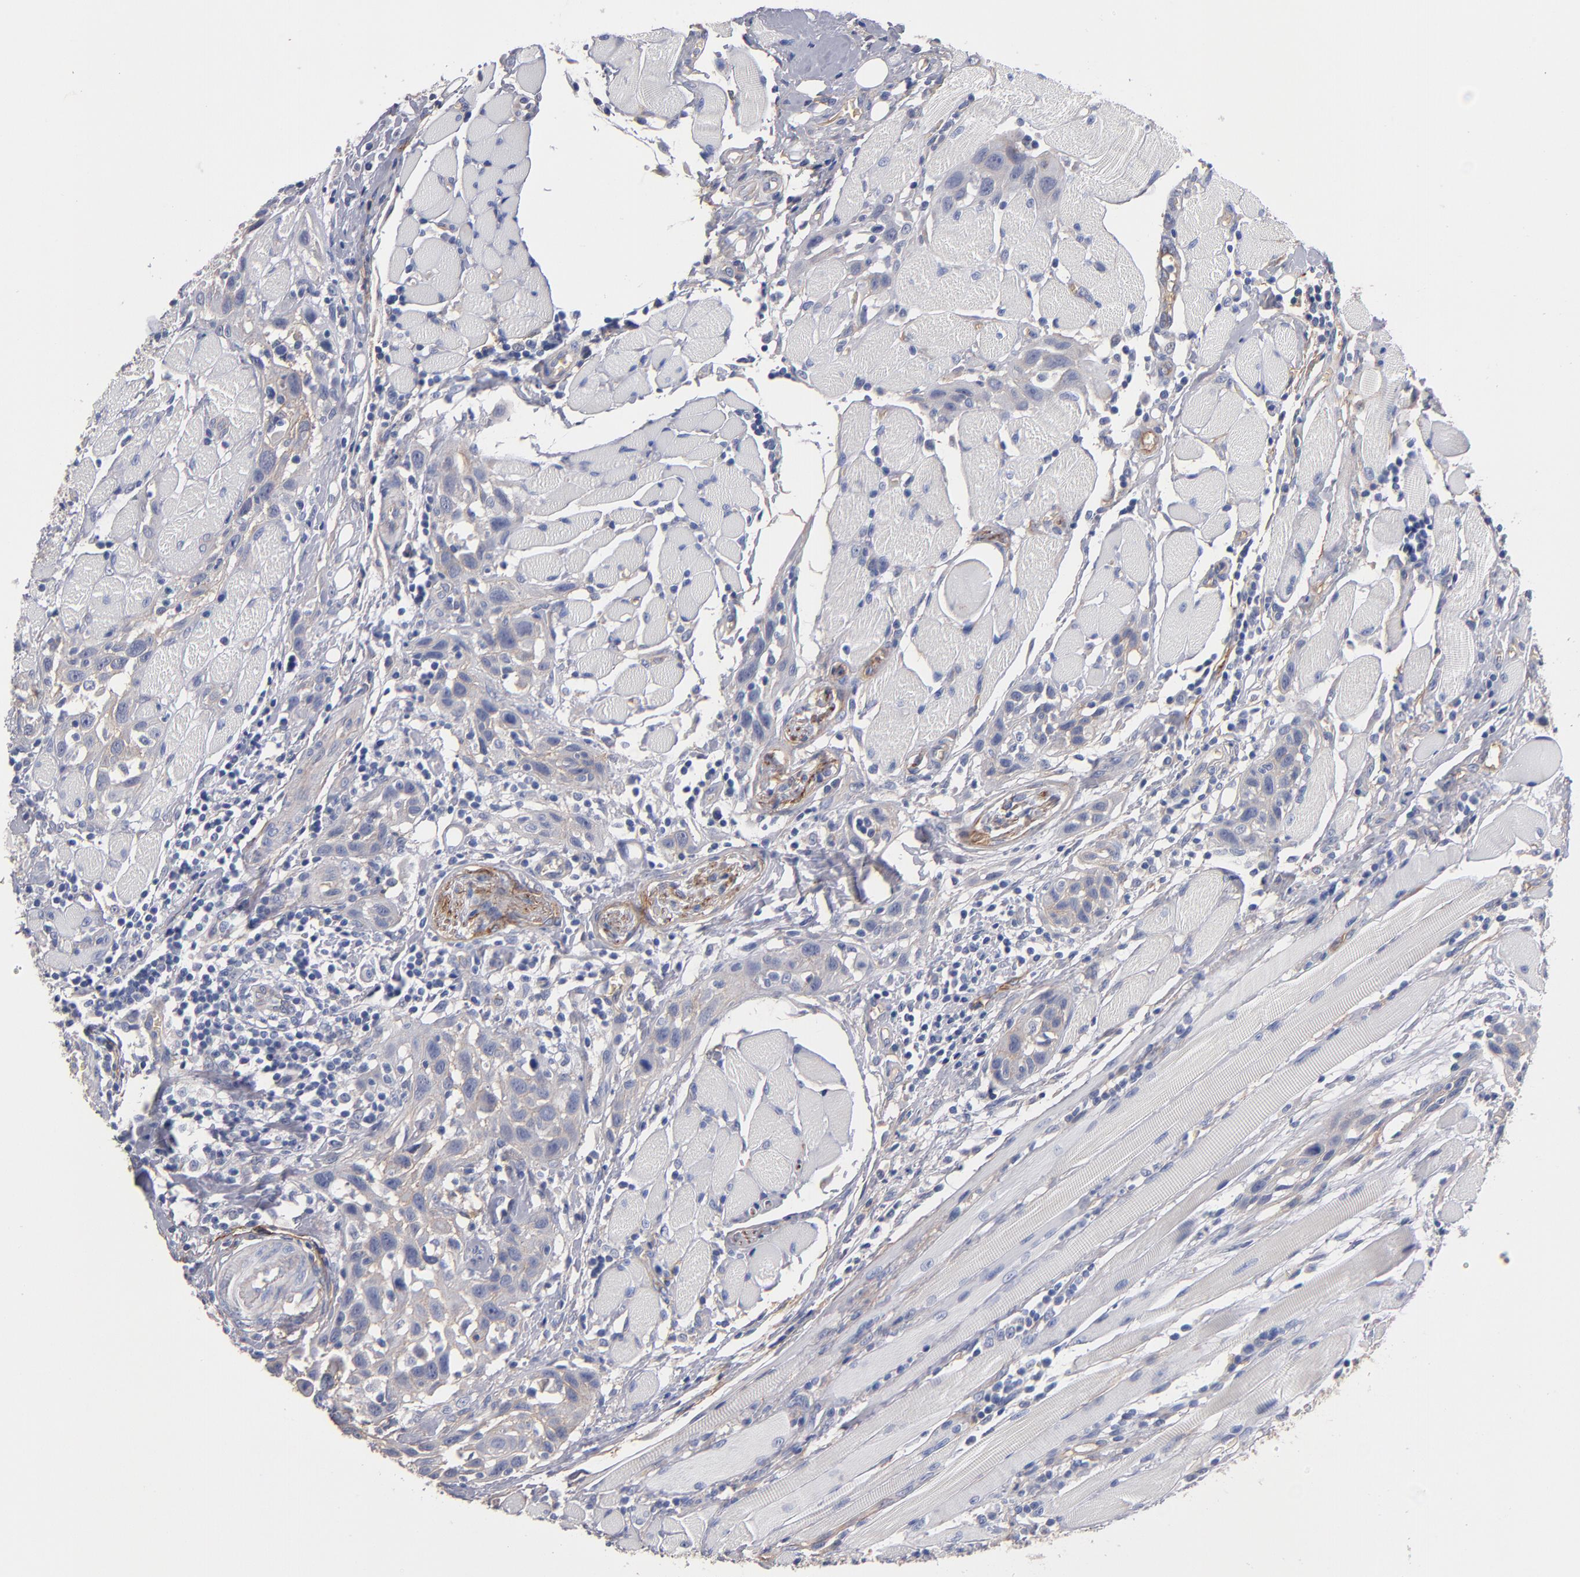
{"staining": {"intensity": "weak", "quantity": "25%-75%", "location": "cytoplasmic/membranous"}, "tissue": "head and neck cancer", "cell_type": "Tumor cells", "image_type": "cancer", "snomed": [{"axis": "morphology", "description": "Squamous cell carcinoma, NOS"}, {"axis": "topography", "description": "Oral tissue"}, {"axis": "topography", "description": "Head-Neck"}], "caption": "Human head and neck cancer (squamous cell carcinoma) stained with a protein marker displays weak staining in tumor cells.", "gene": "PLSCR4", "patient": {"sex": "female", "age": 50}}